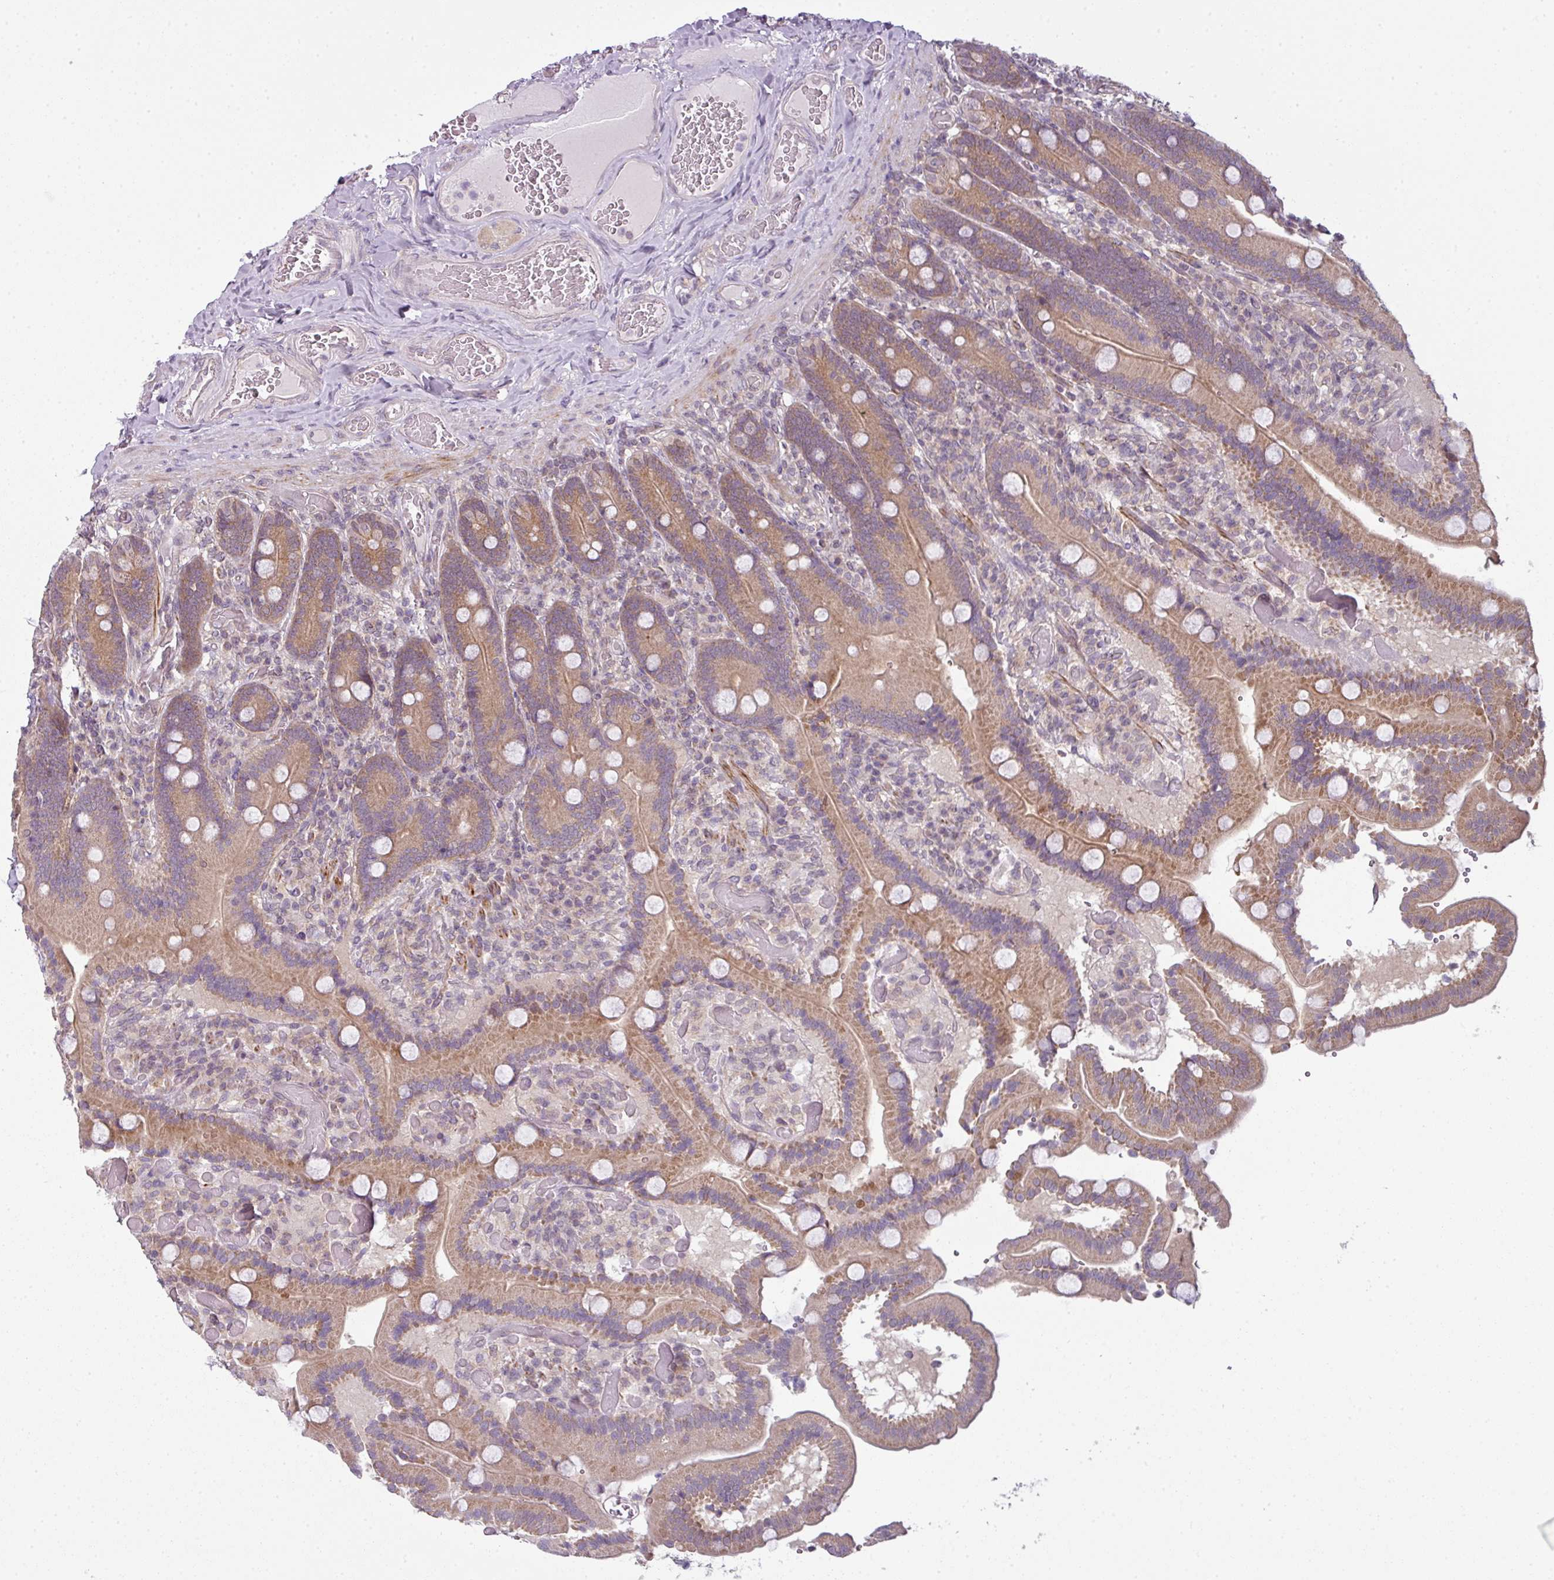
{"staining": {"intensity": "moderate", "quantity": ">75%", "location": "cytoplasmic/membranous"}, "tissue": "duodenum", "cell_type": "Glandular cells", "image_type": "normal", "snomed": [{"axis": "morphology", "description": "Normal tissue, NOS"}, {"axis": "topography", "description": "Duodenum"}], "caption": "Duodenum stained with DAB immunohistochemistry displays medium levels of moderate cytoplasmic/membranous staining in approximately >75% of glandular cells. (DAB = brown stain, brightfield microscopy at high magnification).", "gene": "DERPC", "patient": {"sex": "female", "age": 62}}